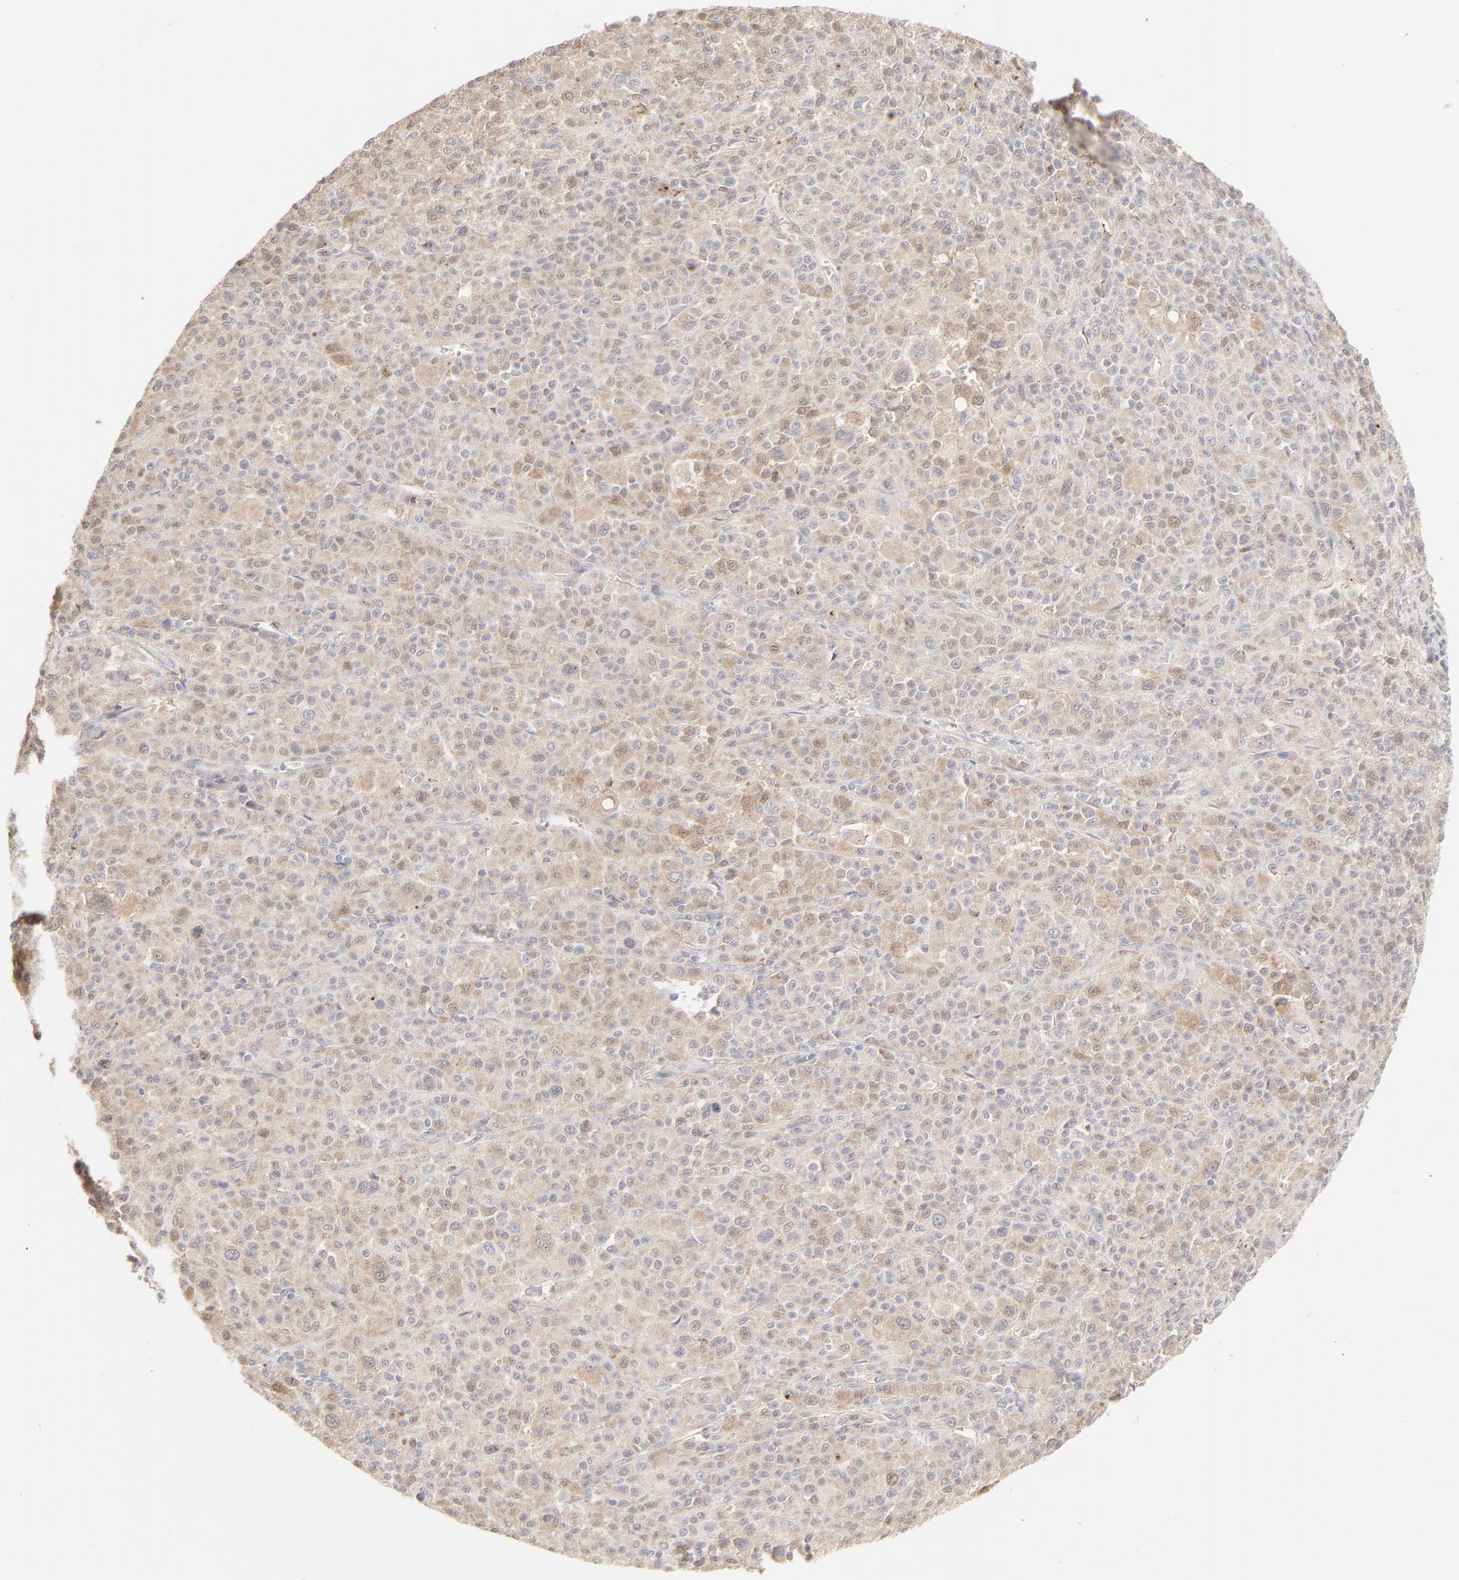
{"staining": {"intensity": "negative", "quantity": "none", "location": "none"}, "tissue": "melanoma", "cell_type": "Tumor cells", "image_type": "cancer", "snomed": [{"axis": "morphology", "description": "Malignant melanoma, Metastatic site"}, {"axis": "topography", "description": "Skin"}], "caption": "Immunohistochemical staining of malignant melanoma (metastatic site) reveals no significant positivity in tumor cells. (DAB (3,3'-diaminobenzidine) immunohistochemistry, high magnification).", "gene": "LGALS2", "patient": {"sex": "female", "age": 74}}